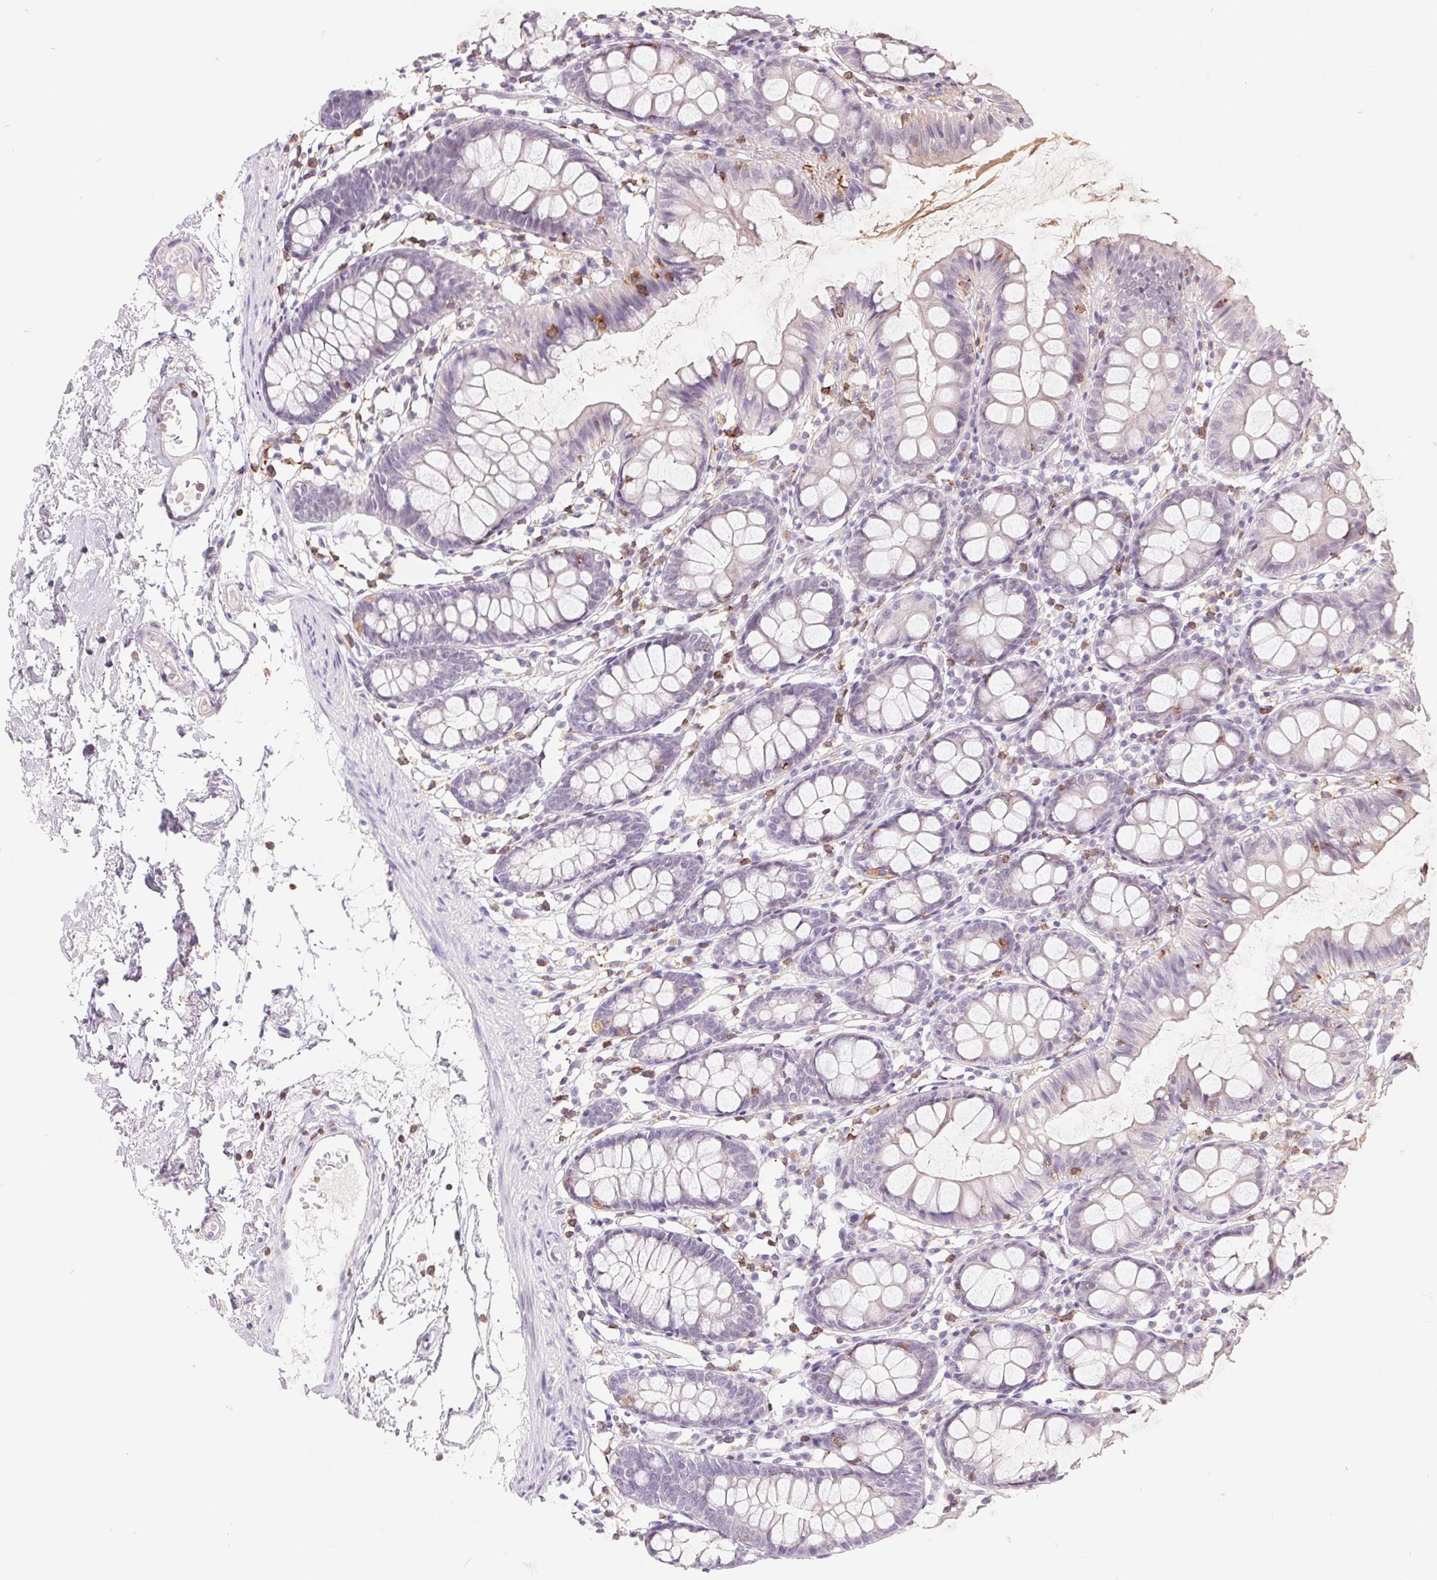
{"staining": {"intensity": "negative", "quantity": "none", "location": "none"}, "tissue": "colon", "cell_type": "Endothelial cells", "image_type": "normal", "snomed": [{"axis": "morphology", "description": "Normal tissue, NOS"}, {"axis": "topography", "description": "Colon"}], "caption": "DAB immunohistochemical staining of benign colon exhibits no significant positivity in endothelial cells.", "gene": "KIF26A", "patient": {"sex": "female", "age": 84}}